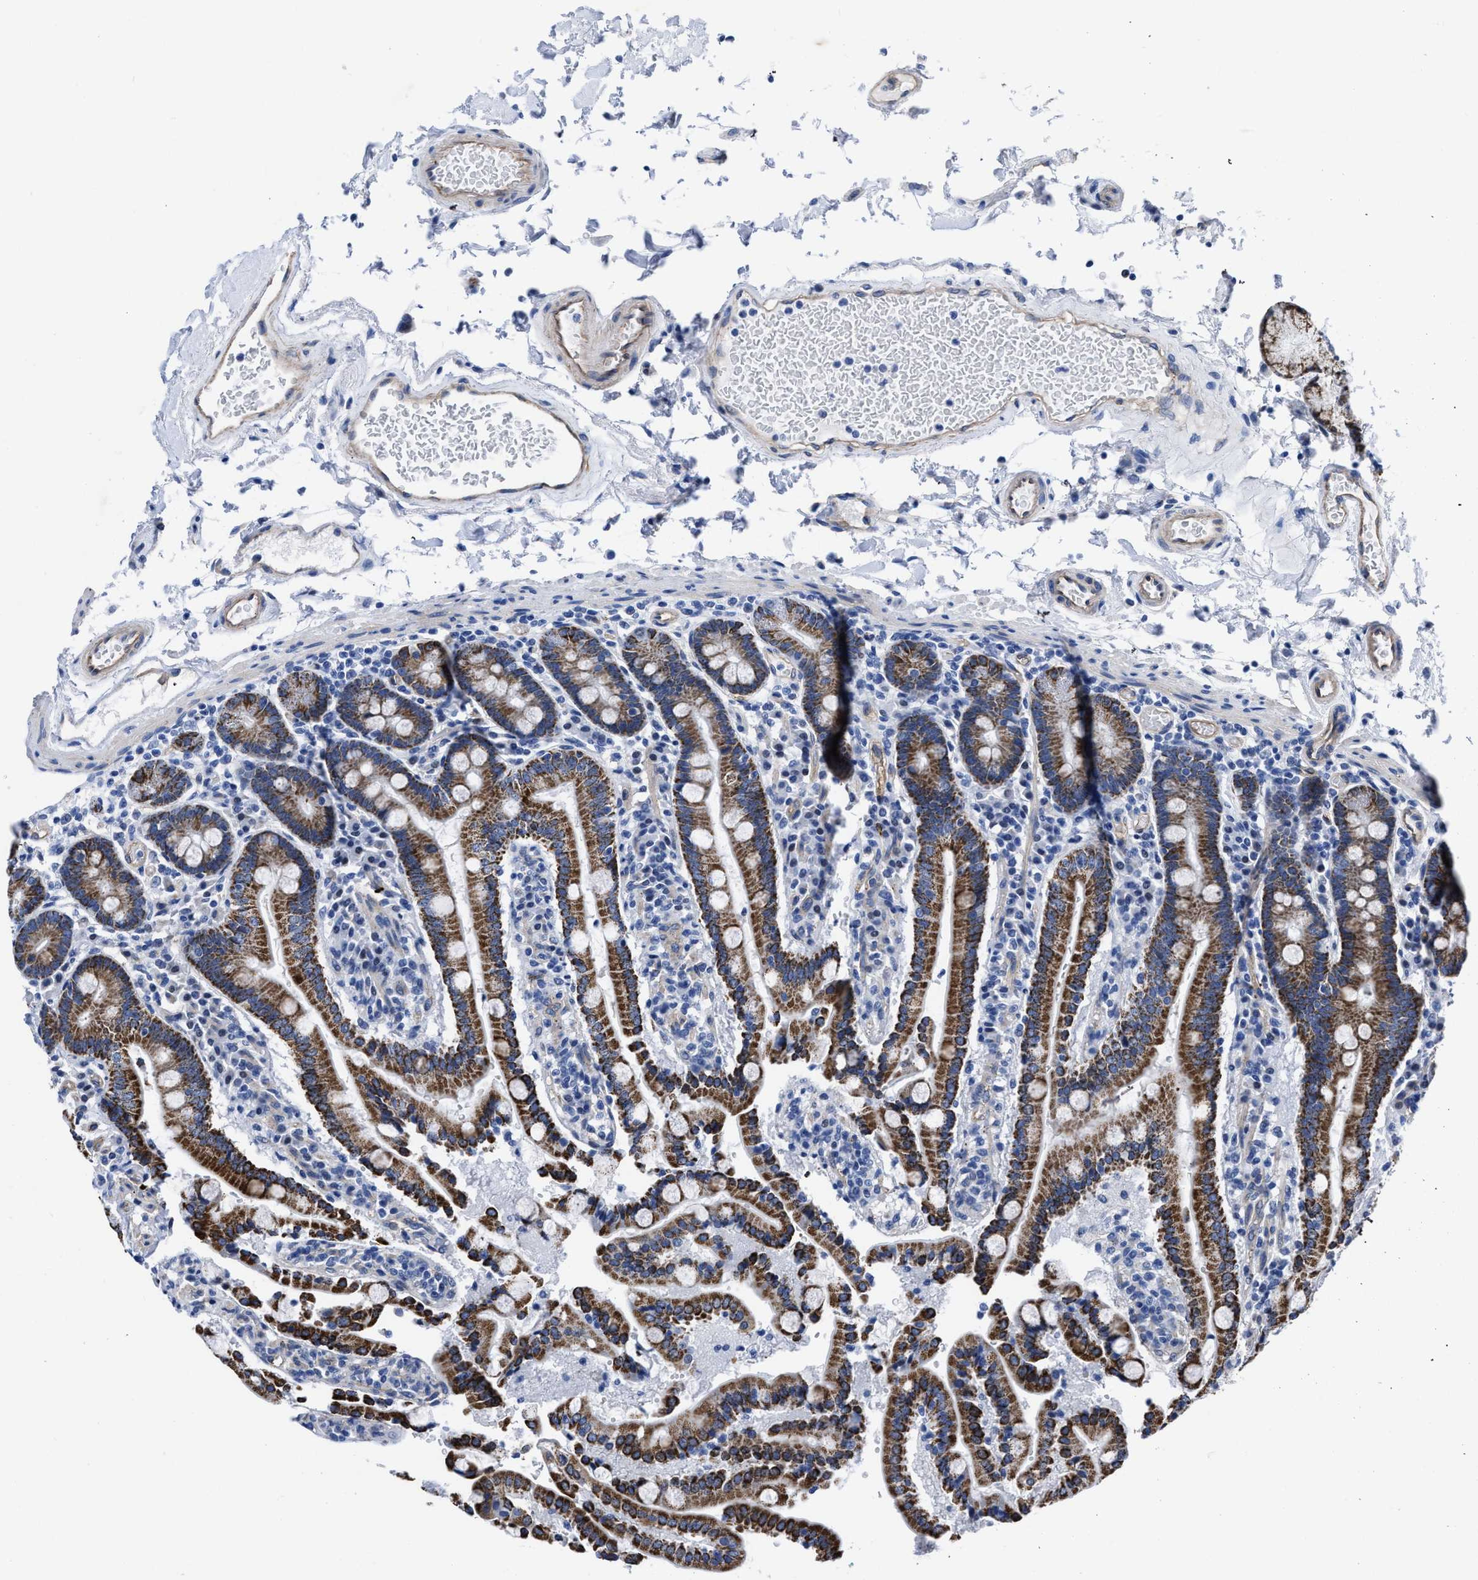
{"staining": {"intensity": "strong", "quantity": ">75%", "location": "cytoplasmic/membranous"}, "tissue": "duodenum", "cell_type": "Glandular cells", "image_type": "normal", "snomed": [{"axis": "morphology", "description": "Normal tissue, NOS"}, {"axis": "topography", "description": "Small intestine, NOS"}], "caption": "Immunohistochemical staining of normal human duodenum reveals >75% levels of strong cytoplasmic/membranous protein expression in about >75% of glandular cells. (brown staining indicates protein expression, while blue staining denotes nuclei).", "gene": "KCNMB3", "patient": {"sex": "female", "age": 71}}